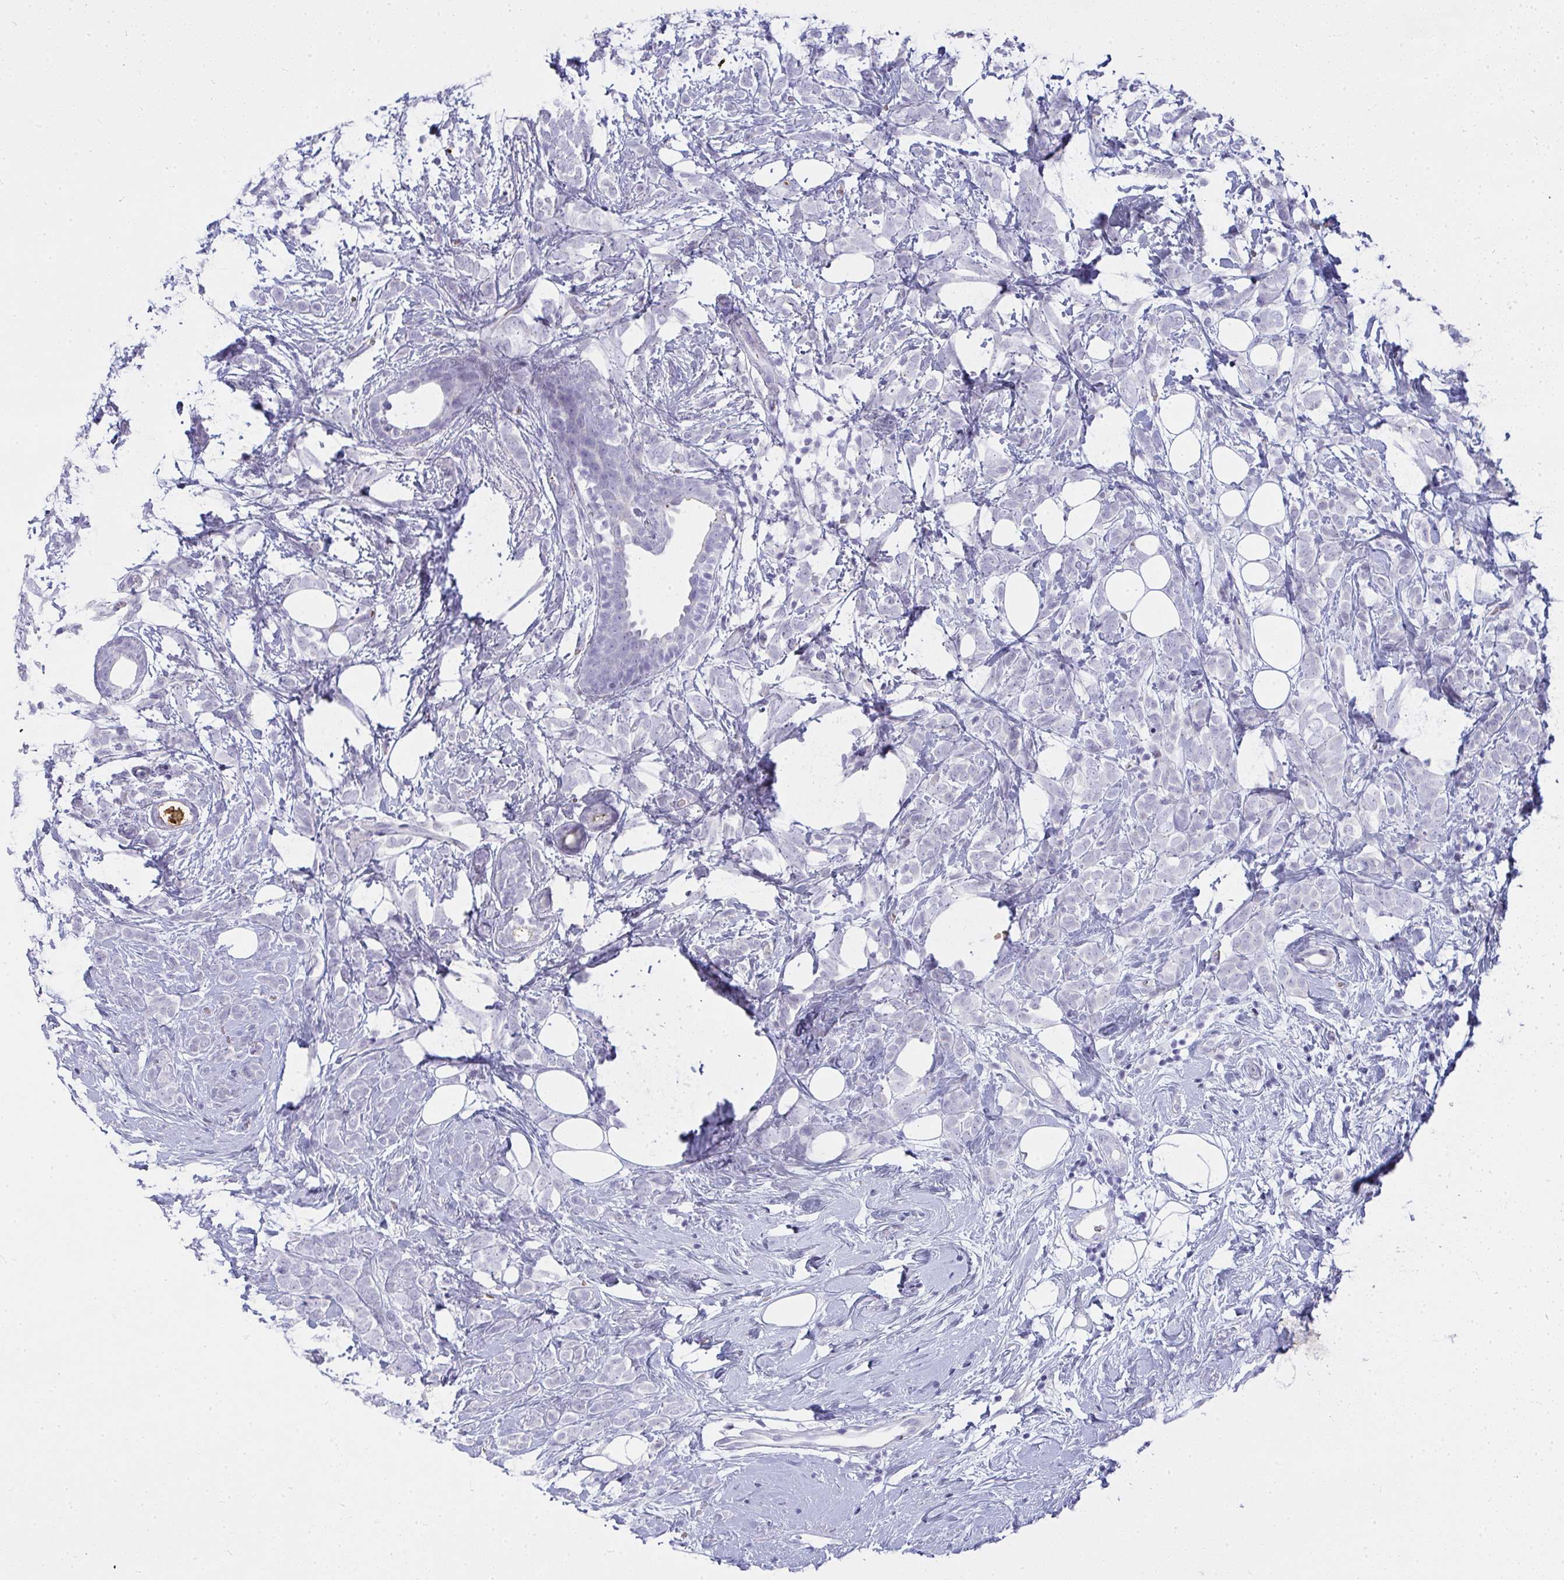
{"staining": {"intensity": "negative", "quantity": "none", "location": "none"}, "tissue": "breast cancer", "cell_type": "Tumor cells", "image_type": "cancer", "snomed": [{"axis": "morphology", "description": "Lobular carcinoma"}, {"axis": "topography", "description": "Breast"}], "caption": "Photomicrograph shows no protein expression in tumor cells of breast cancer tissue.", "gene": "ZNF182", "patient": {"sex": "female", "age": 49}}